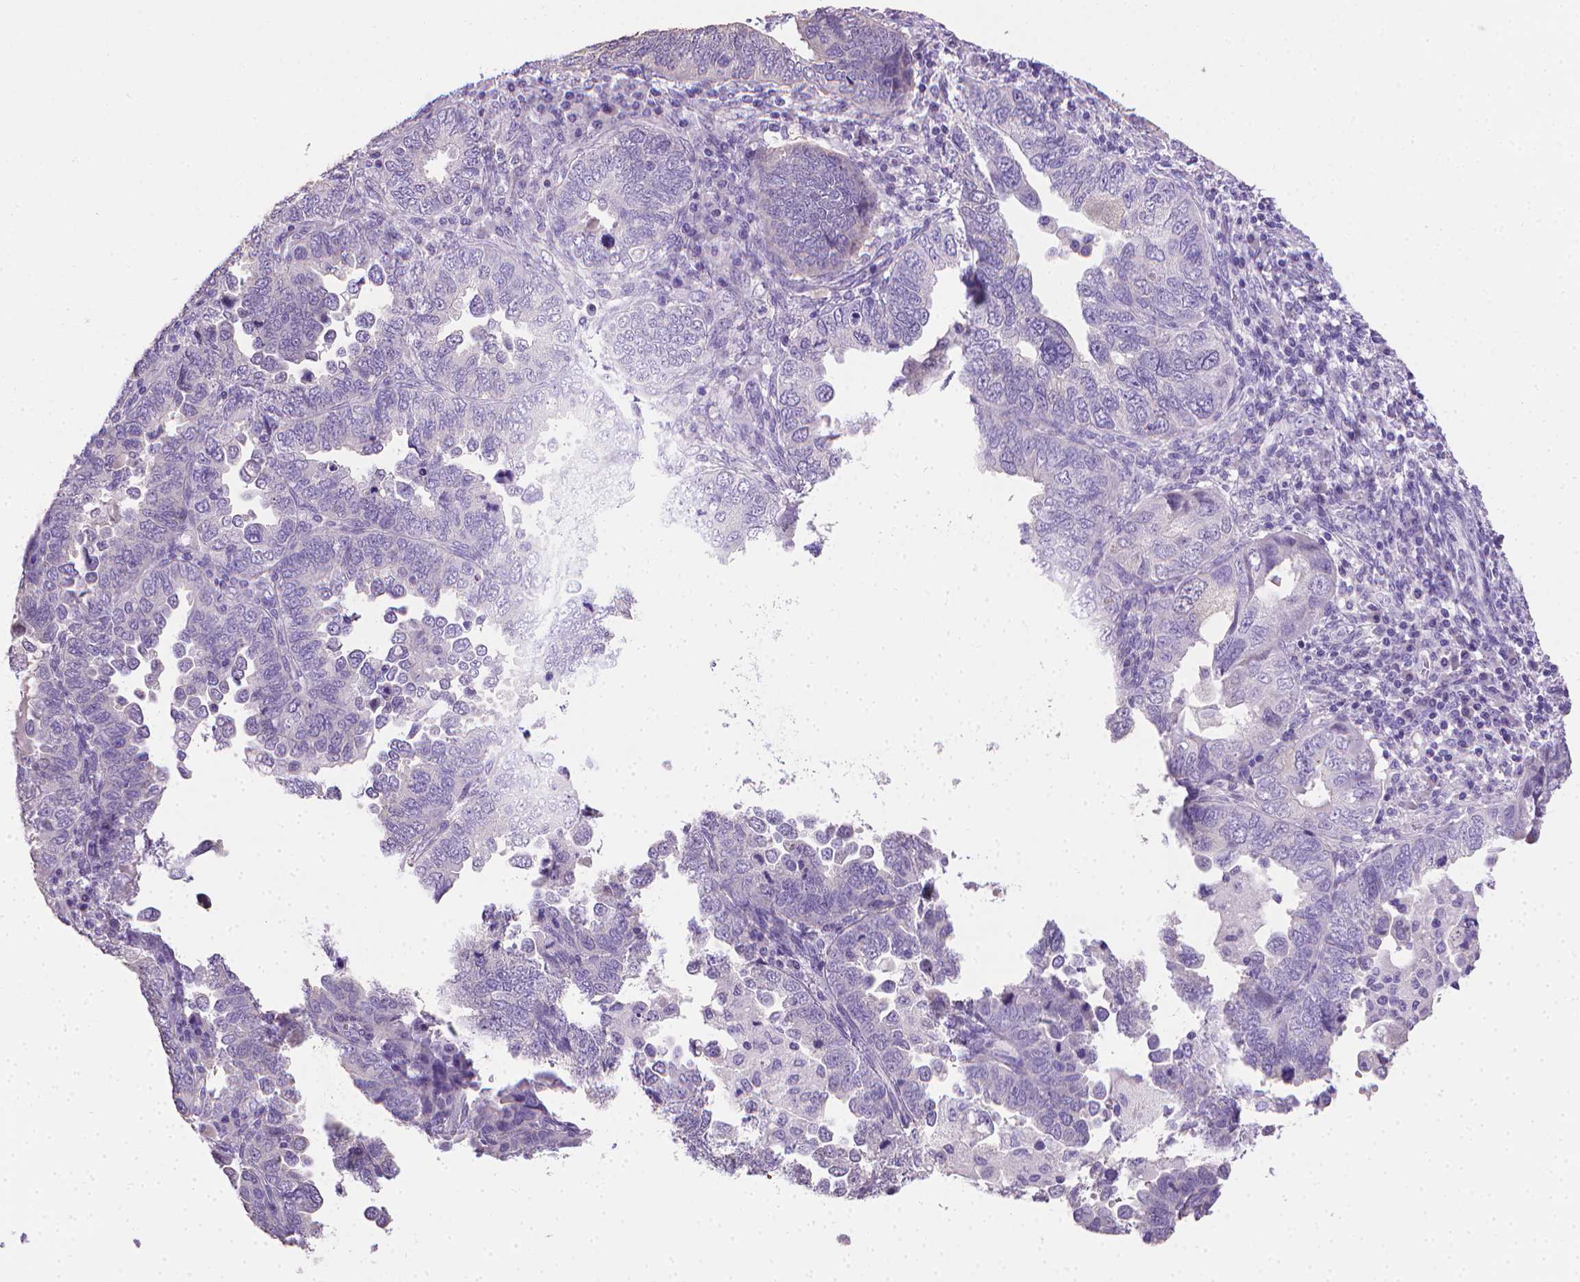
{"staining": {"intensity": "negative", "quantity": "none", "location": "none"}, "tissue": "endometrial cancer", "cell_type": "Tumor cells", "image_type": "cancer", "snomed": [{"axis": "morphology", "description": "Adenocarcinoma, NOS"}, {"axis": "topography", "description": "Endometrium"}], "caption": "DAB immunohistochemical staining of human endometrial cancer (adenocarcinoma) exhibits no significant expression in tumor cells.", "gene": "PNMA2", "patient": {"sex": "female", "age": 79}}